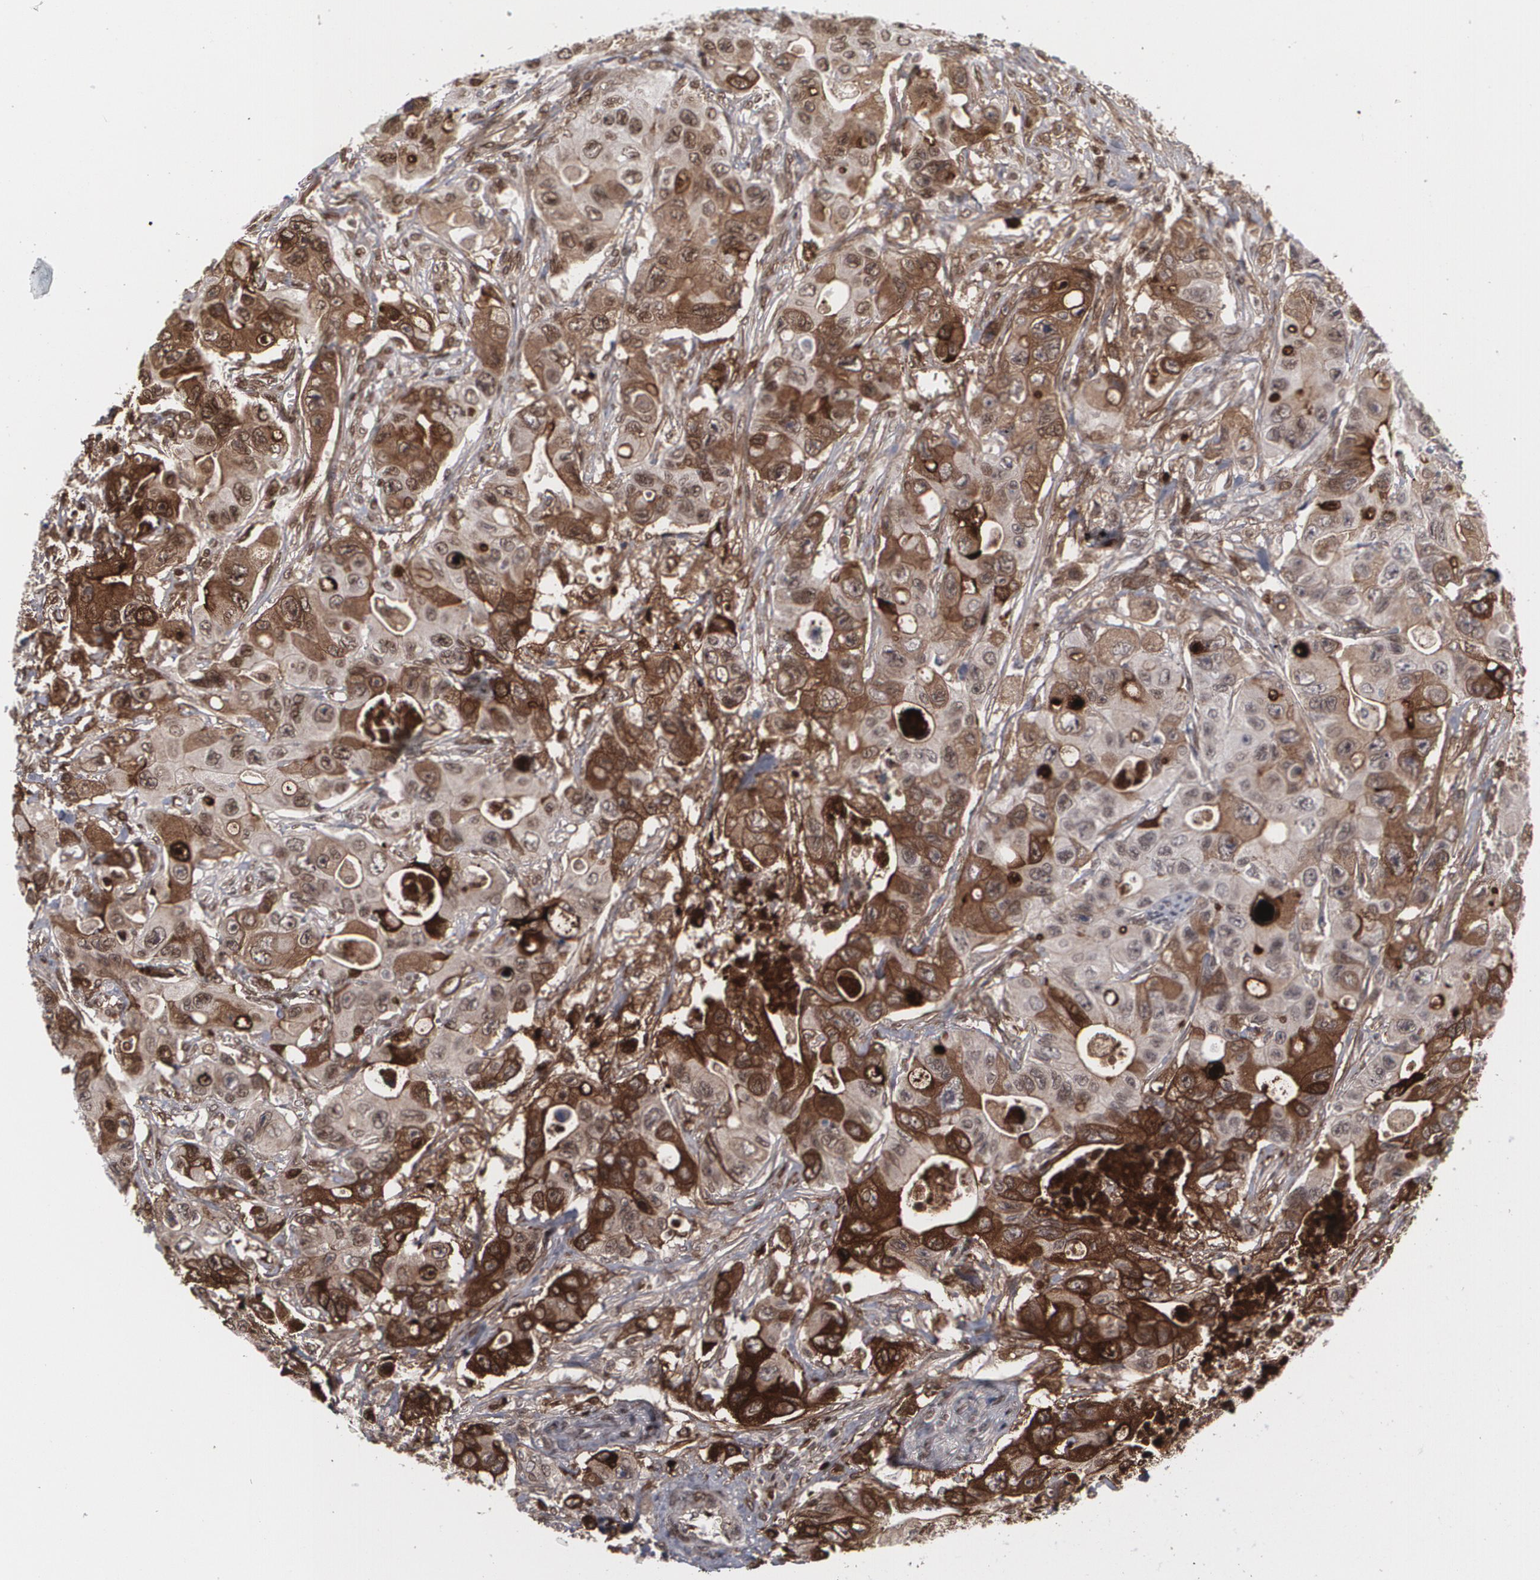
{"staining": {"intensity": "moderate", "quantity": ">75%", "location": "cytoplasmic/membranous"}, "tissue": "colorectal cancer", "cell_type": "Tumor cells", "image_type": "cancer", "snomed": [{"axis": "morphology", "description": "Adenocarcinoma, NOS"}, {"axis": "topography", "description": "Colon"}], "caption": "Immunohistochemistry (IHC) photomicrograph of human colorectal cancer (adenocarcinoma) stained for a protein (brown), which exhibits medium levels of moderate cytoplasmic/membranous staining in approximately >75% of tumor cells.", "gene": "LRG1", "patient": {"sex": "female", "age": 46}}